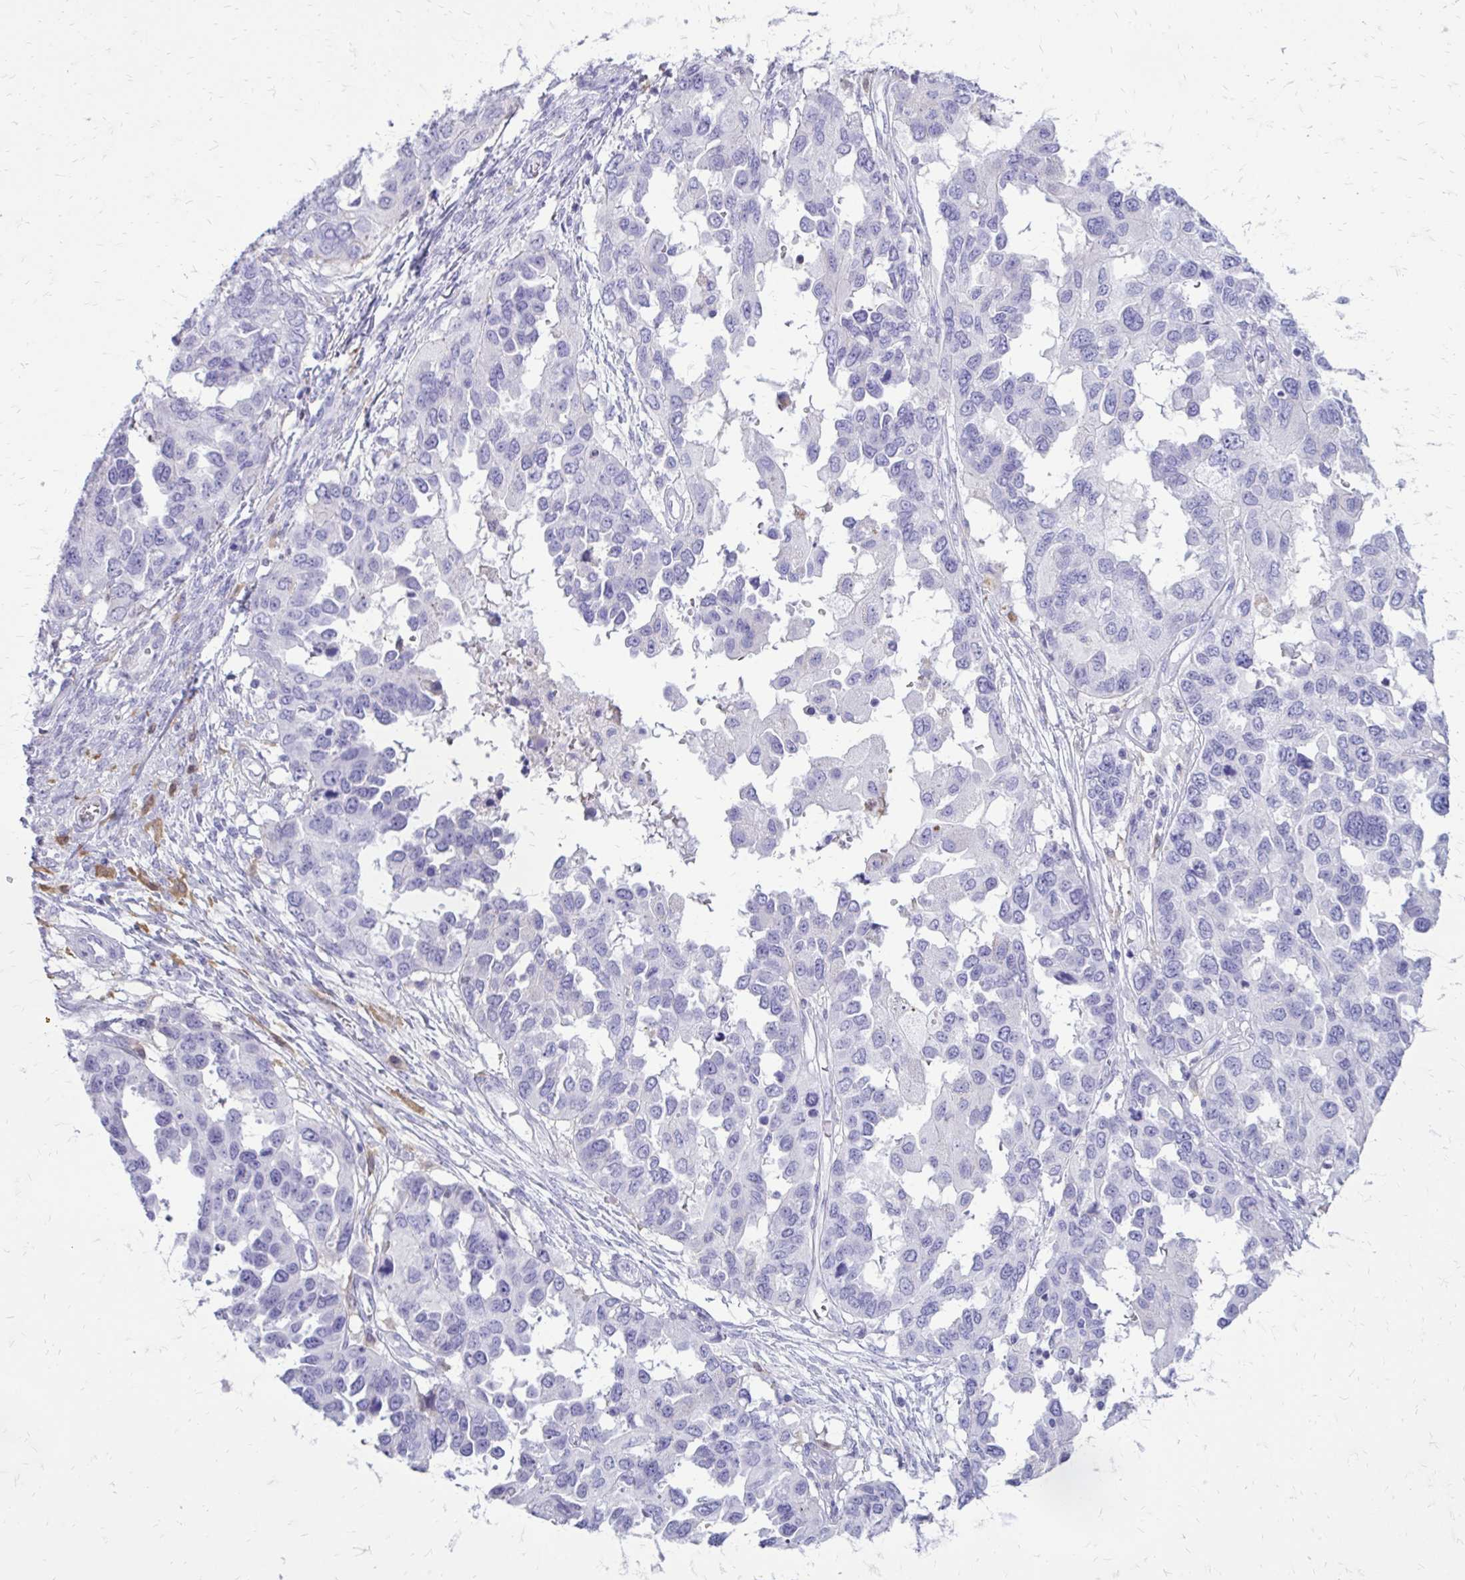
{"staining": {"intensity": "negative", "quantity": "none", "location": "none"}, "tissue": "ovarian cancer", "cell_type": "Tumor cells", "image_type": "cancer", "snomed": [{"axis": "morphology", "description": "Cystadenocarcinoma, serous, NOS"}, {"axis": "topography", "description": "Ovary"}], "caption": "The immunohistochemistry (IHC) photomicrograph has no significant expression in tumor cells of serous cystadenocarcinoma (ovarian) tissue. (Stains: DAB (3,3'-diaminobenzidine) immunohistochemistry with hematoxylin counter stain, Microscopy: brightfield microscopy at high magnification).", "gene": "SIGLEC11", "patient": {"sex": "female", "age": 53}}